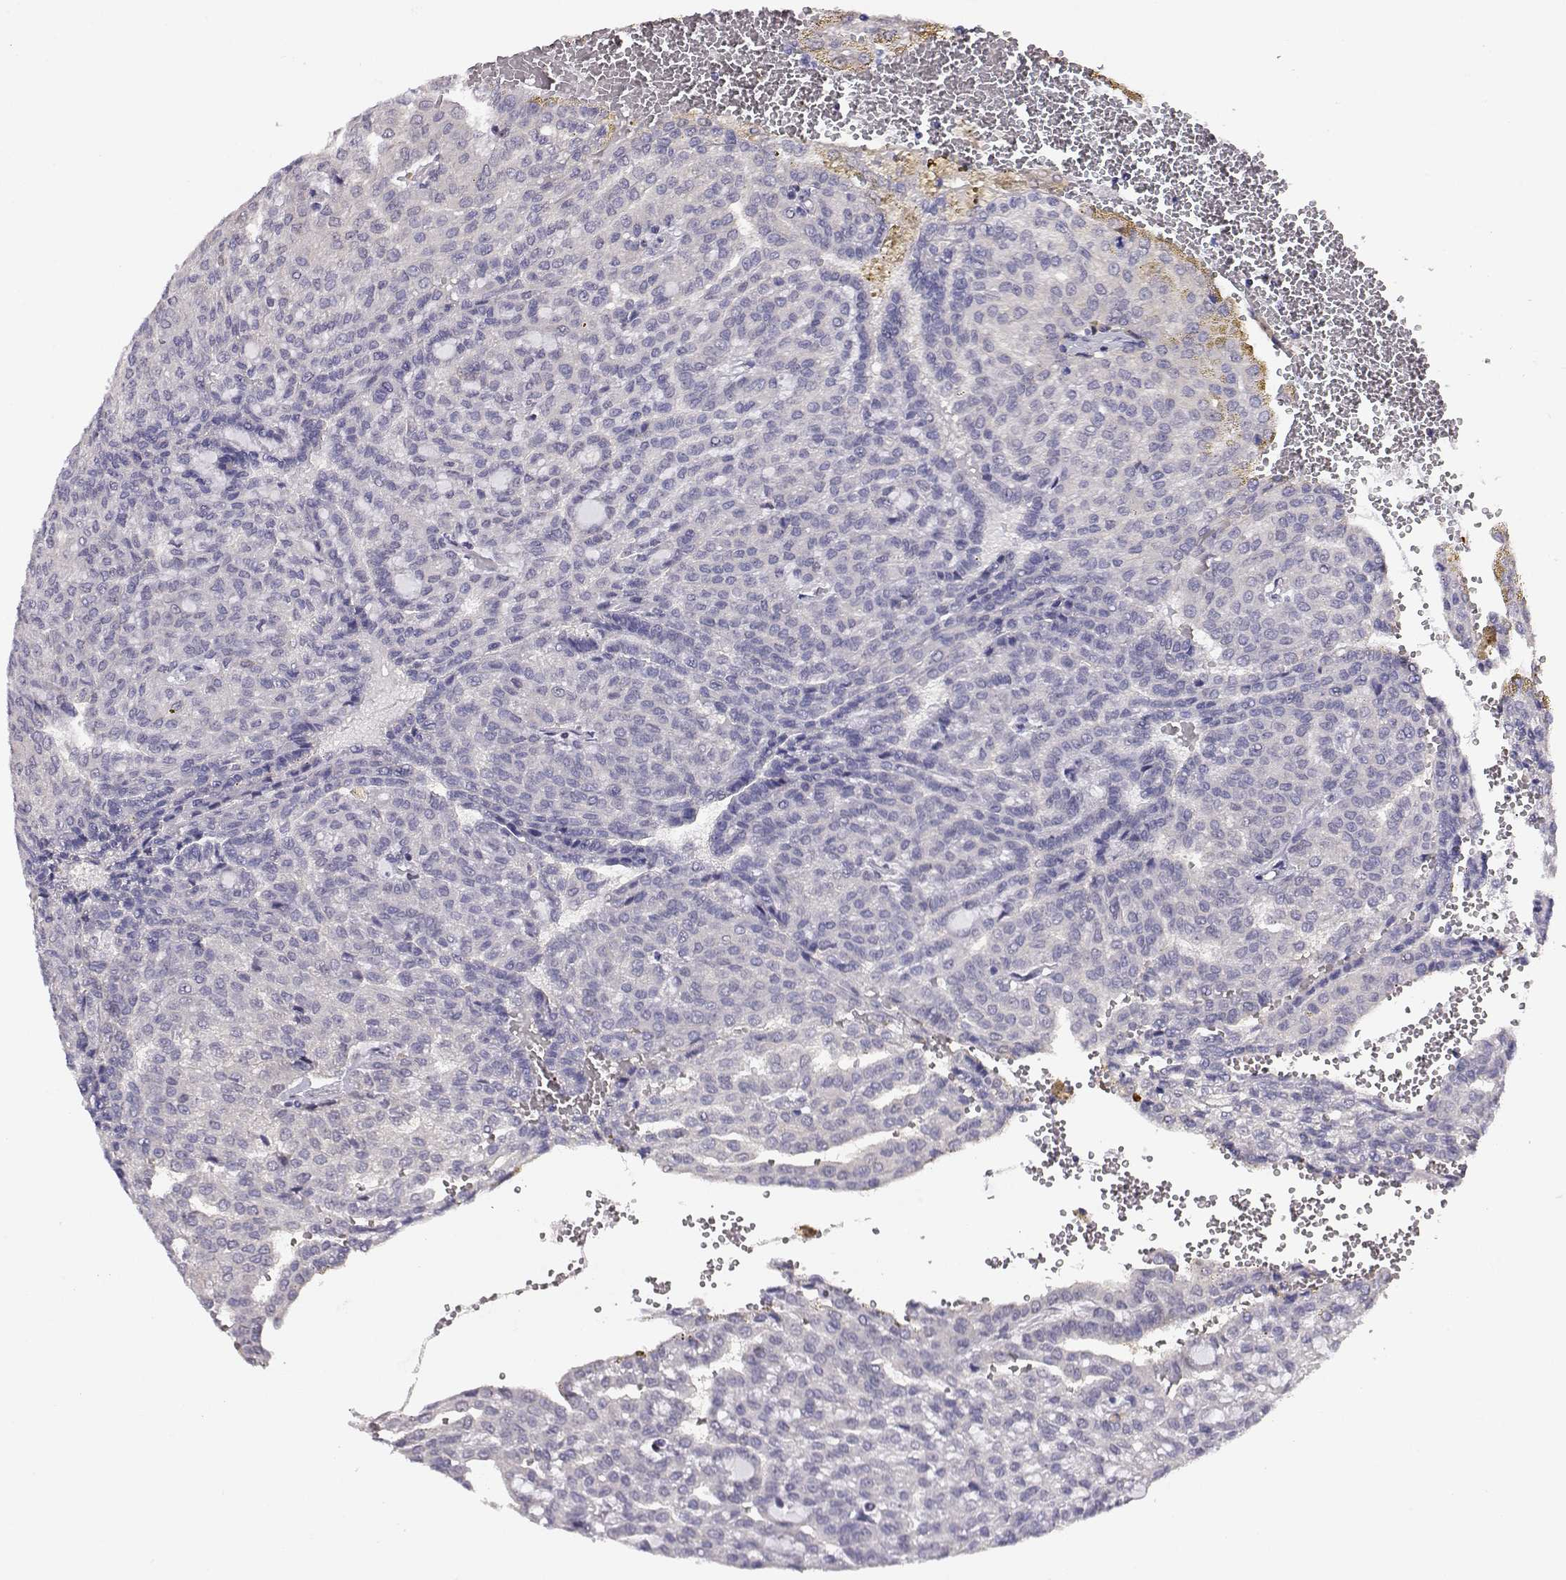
{"staining": {"intensity": "negative", "quantity": "none", "location": "none"}, "tissue": "renal cancer", "cell_type": "Tumor cells", "image_type": "cancer", "snomed": [{"axis": "morphology", "description": "Adenocarcinoma, NOS"}, {"axis": "topography", "description": "Kidney"}], "caption": "Image shows no protein expression in tumor cells of renal adenocarcinoma tissue.", "gene": "AKR1B1", "patient": {"sex": "male", "age": 63}}